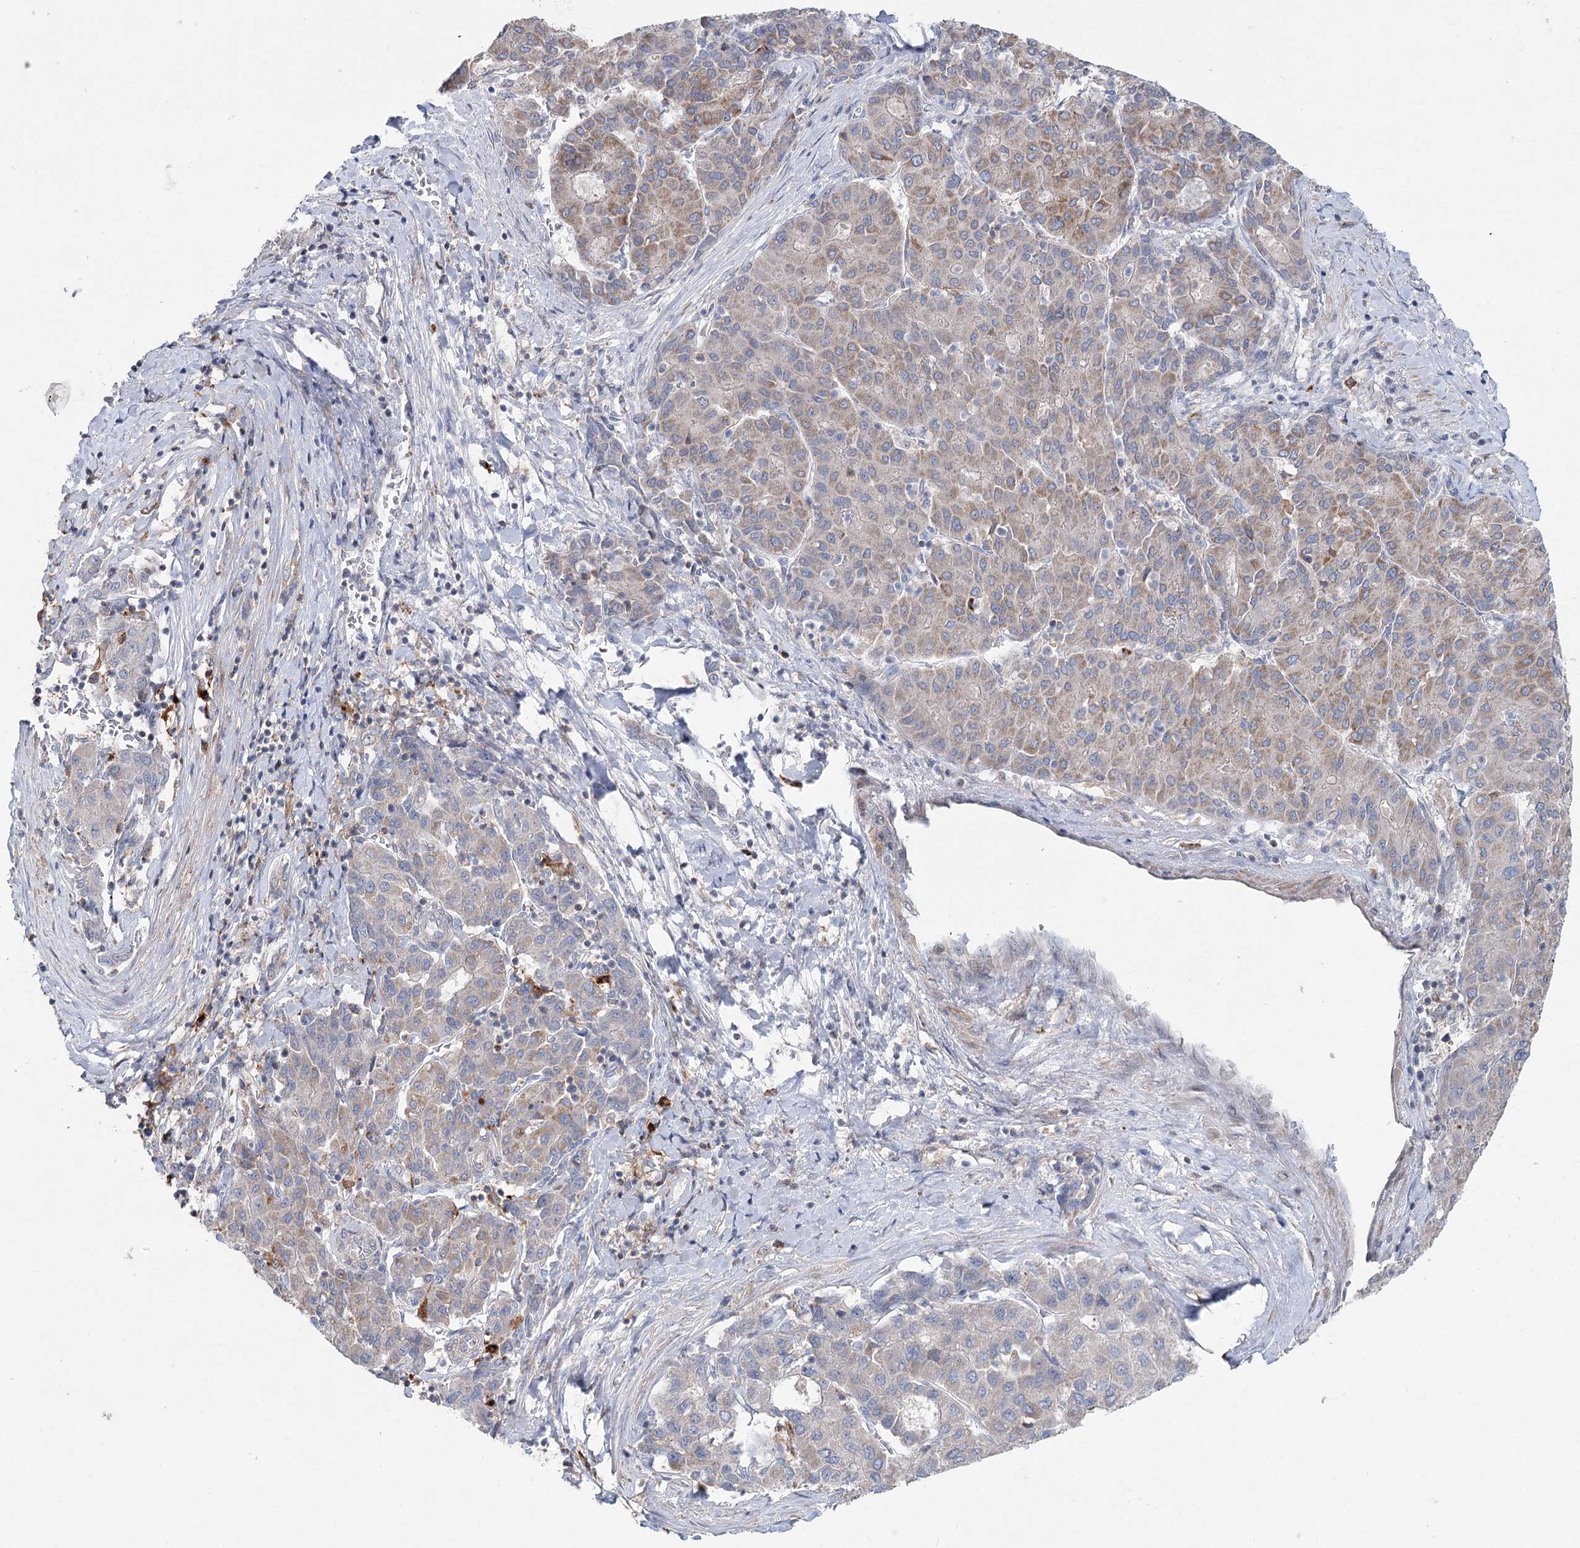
{"staining": {"intensity": "weak", "quantity": "<25%", "location": "cytoplasmic/membranous"}, "tissue": "liver cancer", "cell_type": "Tumor cells", "image_type": "cancer", "snomed": [{"axis": "morphology", "description": "Carcinoma, Hepatocellular, NOS"}, {"axis": "topography", "description": "Liver"}], "caption": "A micrograph of liver cancer (hepatocellular carcinoma) stained for a protein demonstrates no brown staining in tumor cells.", "gene": "SCN11A", "patient": {"sex": "male", "age": 65}}